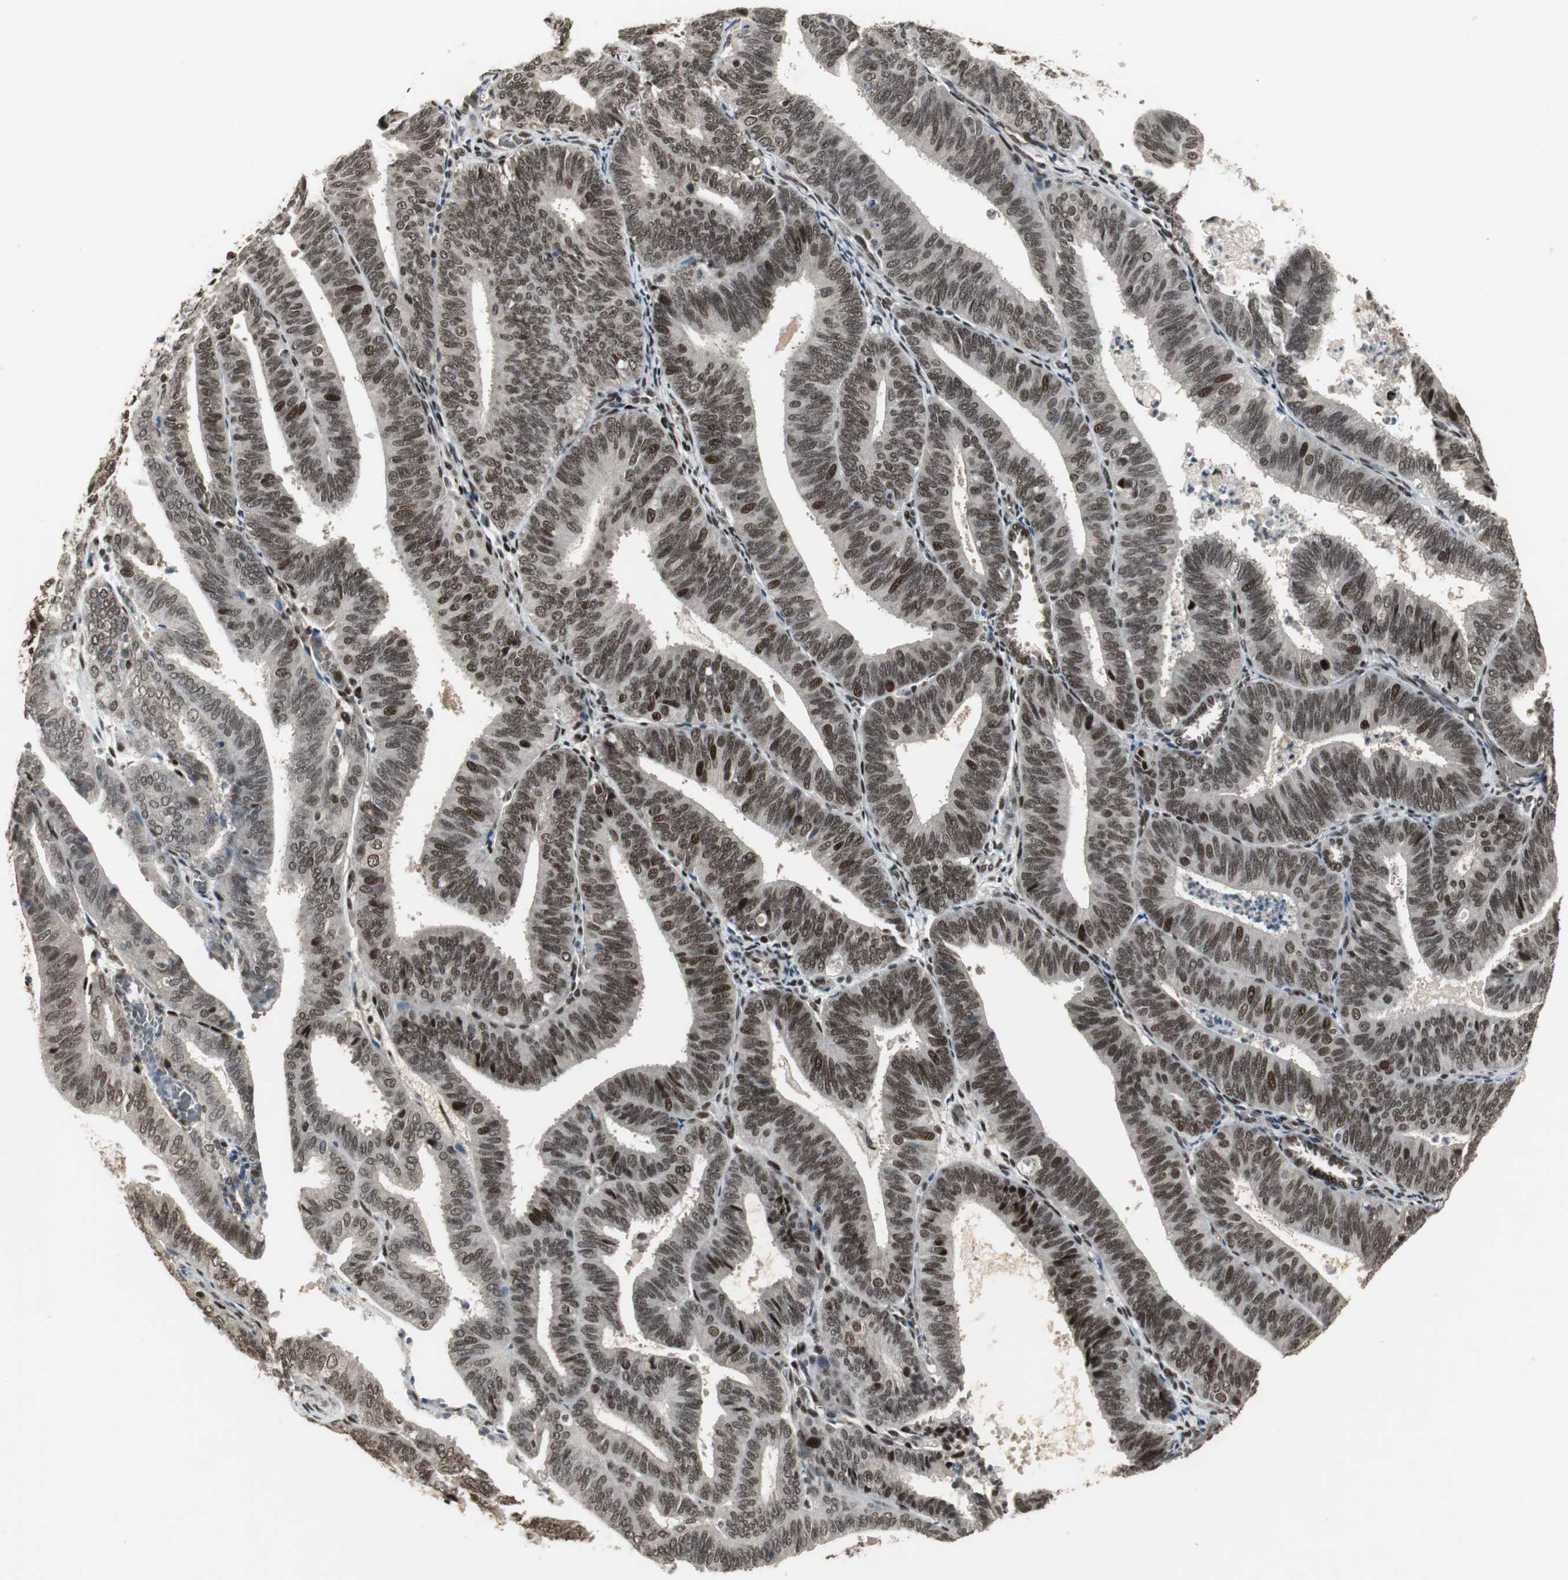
{"staining": {"intensity": "moderate", "quantity": ">75%", "location": "cytoplasmic/membranous,nuclear"}, "tissue": "endometrial cancer", "cell_type": "Tumor cells", "image_type": "cancer", "snomed": [{"axis": "morphology", "description": "Adenocarcinoma, NOS"}, {"axis": "topography", "description": "Uterus"}], "caption": "IHC of adenocarcinoma (endometrial) reveals medium levels of moderate cytoplasmic/membranous and nuclear expression in about >75% of tumor cells. (DAB IHC with brightfield microscopy, high magnification).", "gene": "TAF5", "patient": {"sex": "female", "age": 60}}